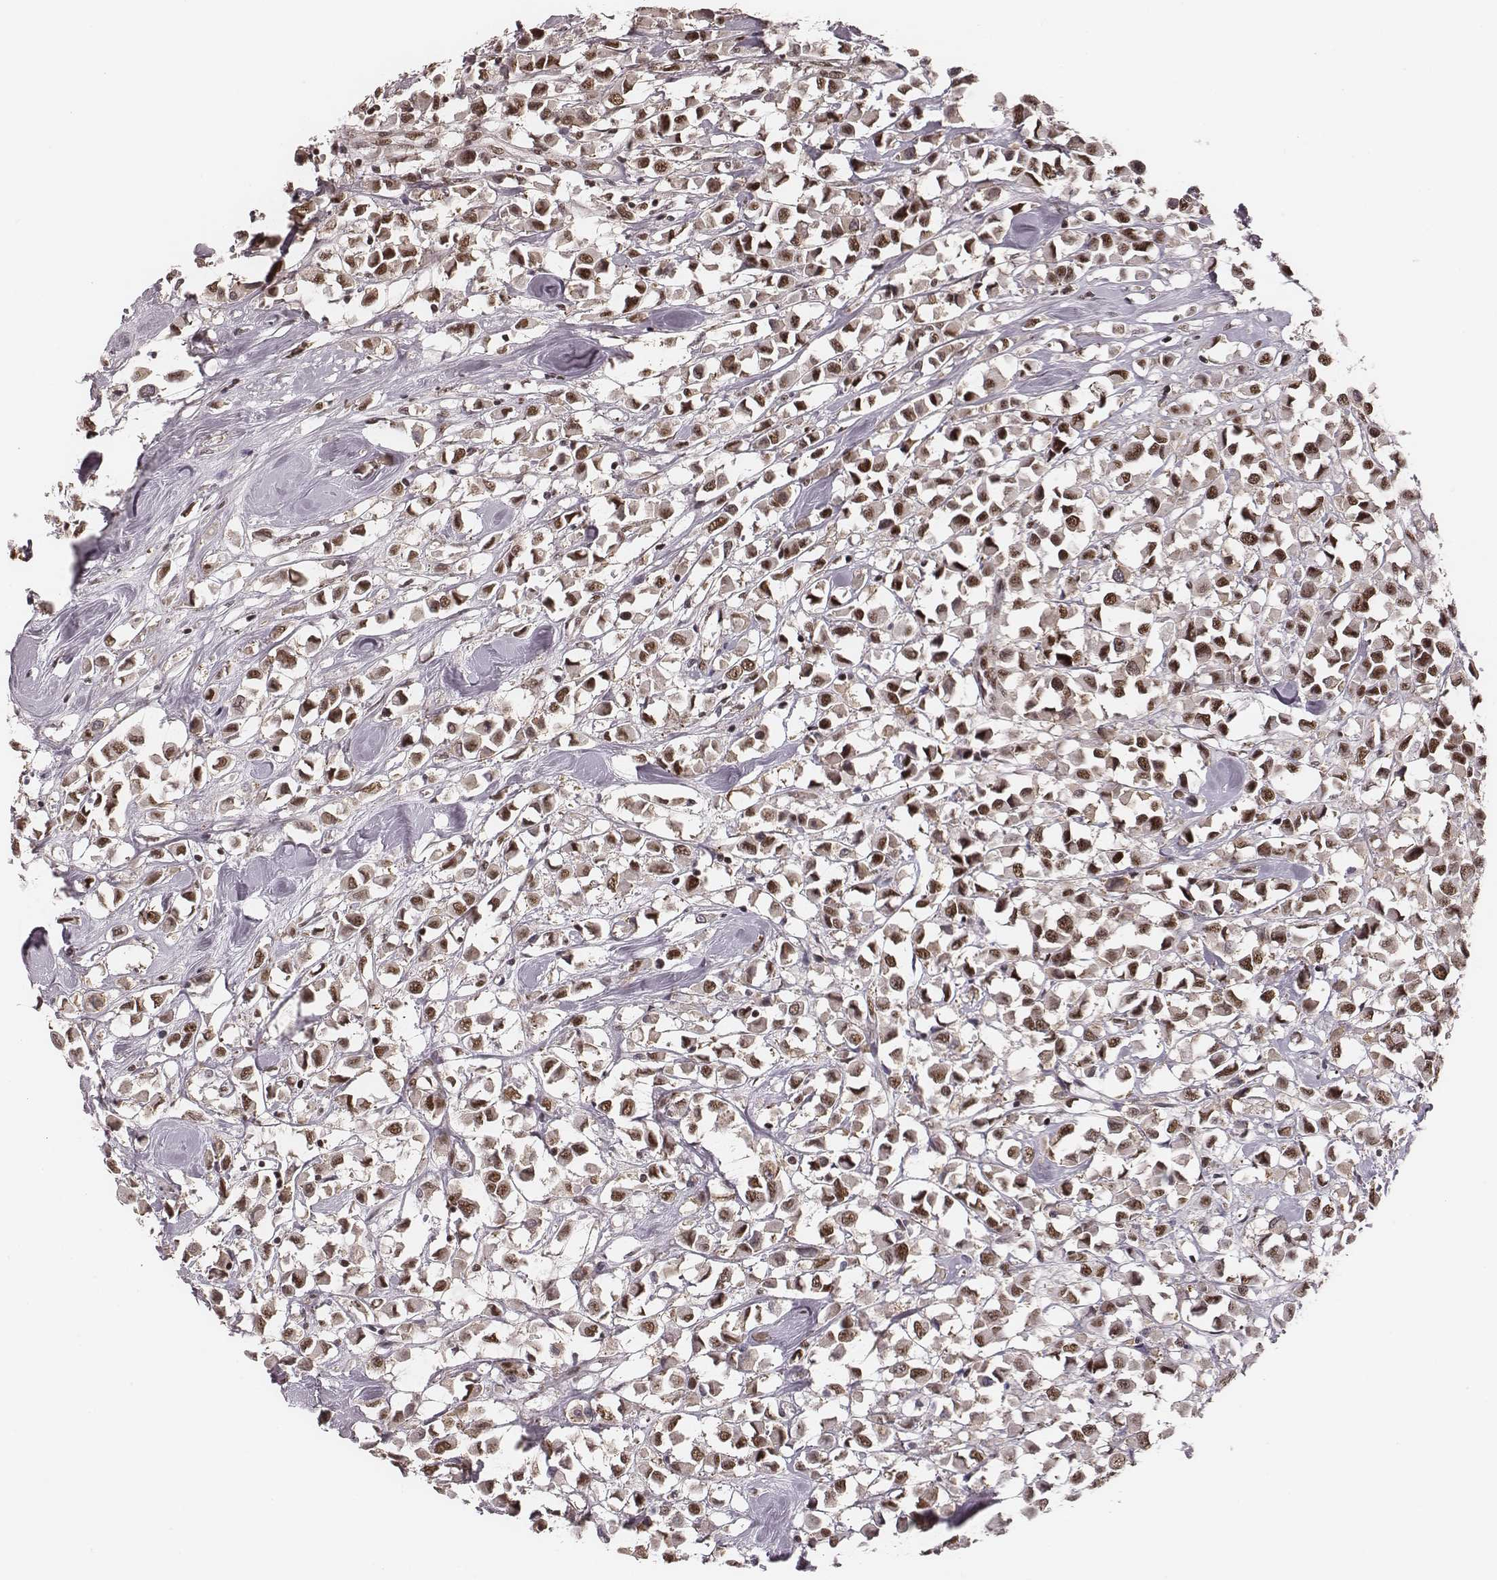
{"staining": {"intensity": "strong", "quantity": ">75%", "location": "nuclear"}, "tissue": "breast cancer", "cell_type": "Tumor cells", "image_type": "cancer", "snomed": [{"axis": "morphology", "description": "Duct carcinoma"}, {"axis": "topography", "description": "Breast"}], "caption": "Invasive ductal carcinoma (breast) stained for a protein exhibits strong nuclear positivity in tumor cells. Immunohistochemistry stains the protein of interest in brown and the nuclei are stained blue.", "gene": "LUC7L", "patient": {"sex": "female", "age": 61}}